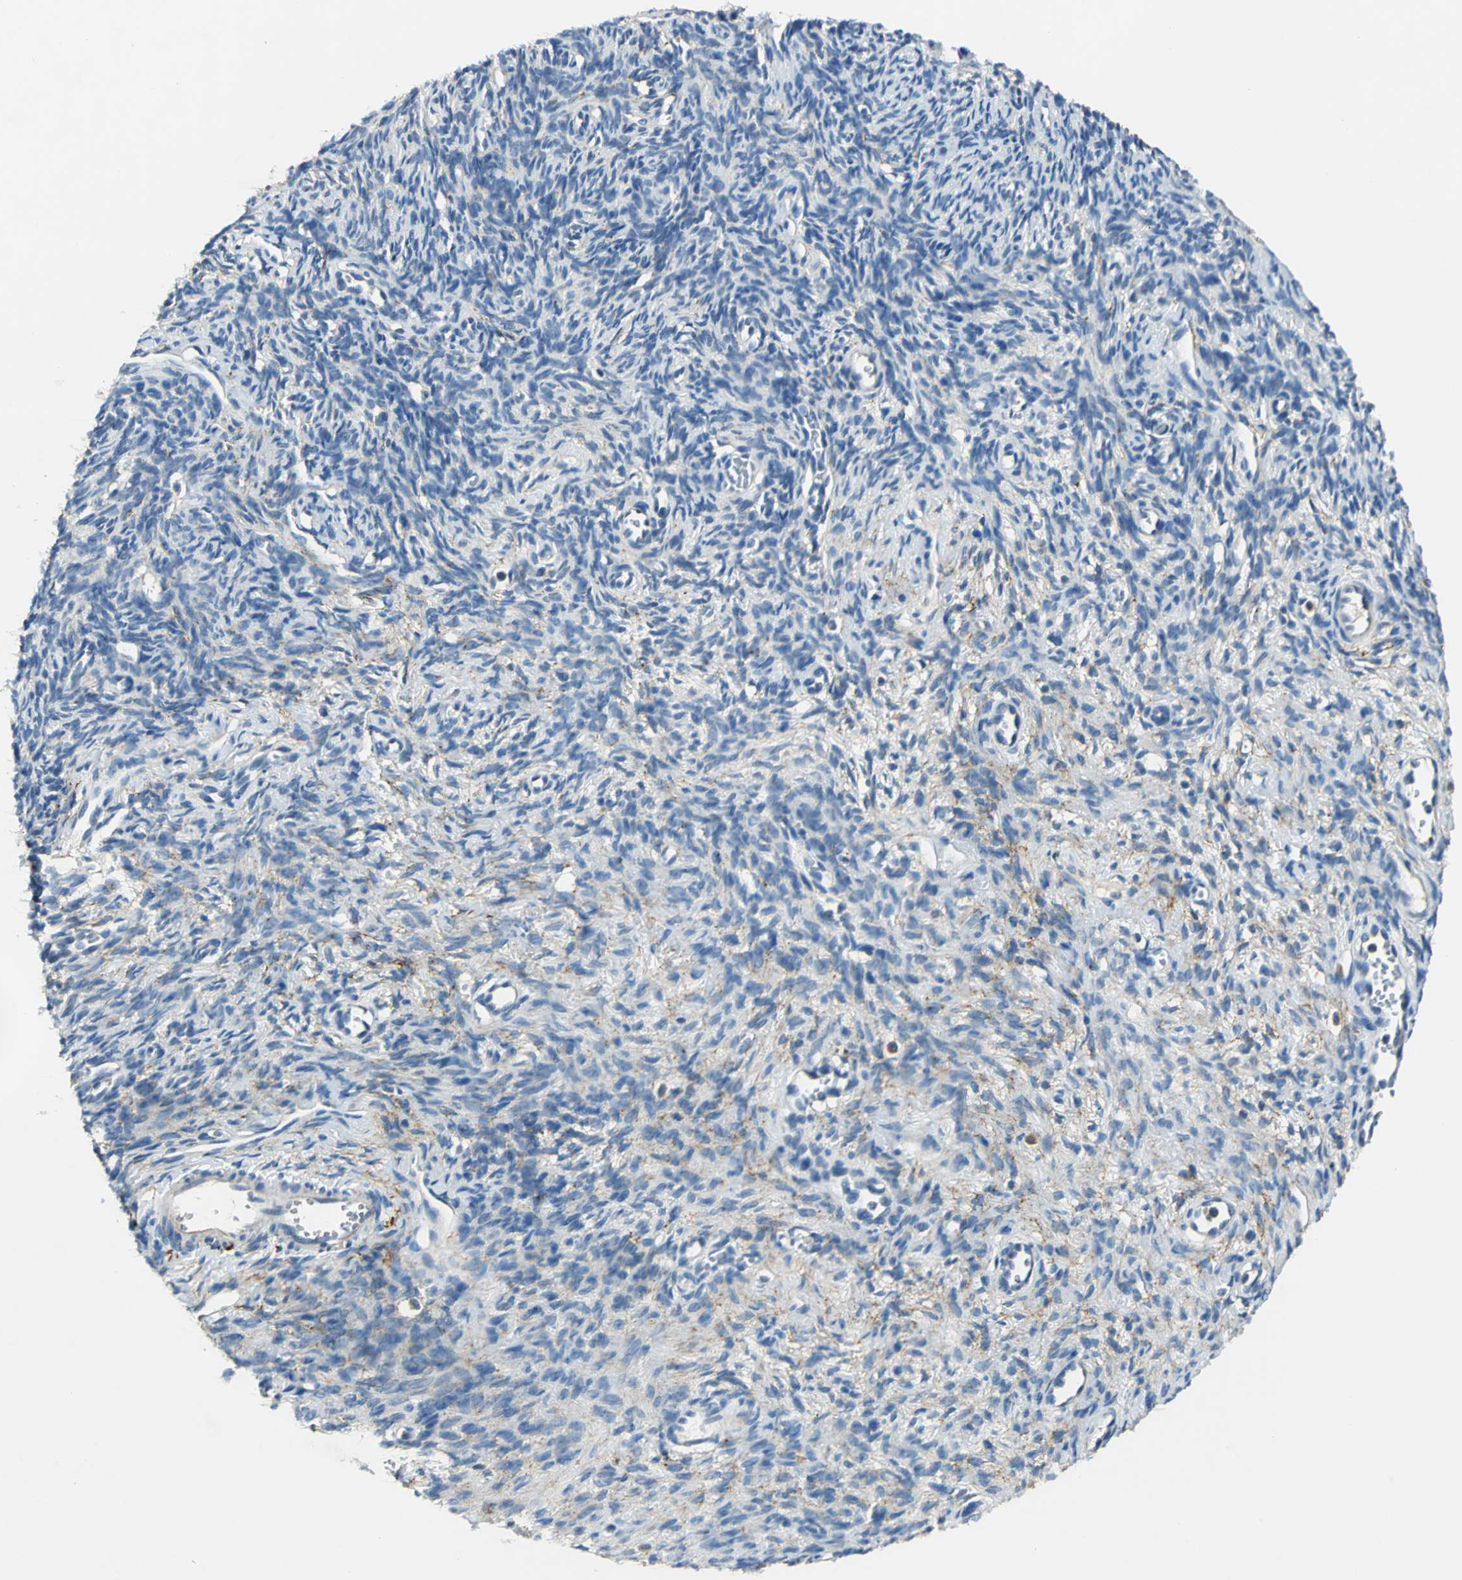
{"staining": {"intensity": "negative", "quantity": "none", "location": "none"}, "tissue": "ovary", "cell_type": "Ovarian stroma cells", "image_type": "normal", "snomed": [{"axis": "morphology", "description": "Normal tissue, NOS"}, {"axis": "topography", "description": "Ovary"}], "caption": "The micrograph displays no staining of ovarian stroma cells in benign ovary.", "gene": "SLC16A7", "patient": {"sex": "female", "age": 33}}